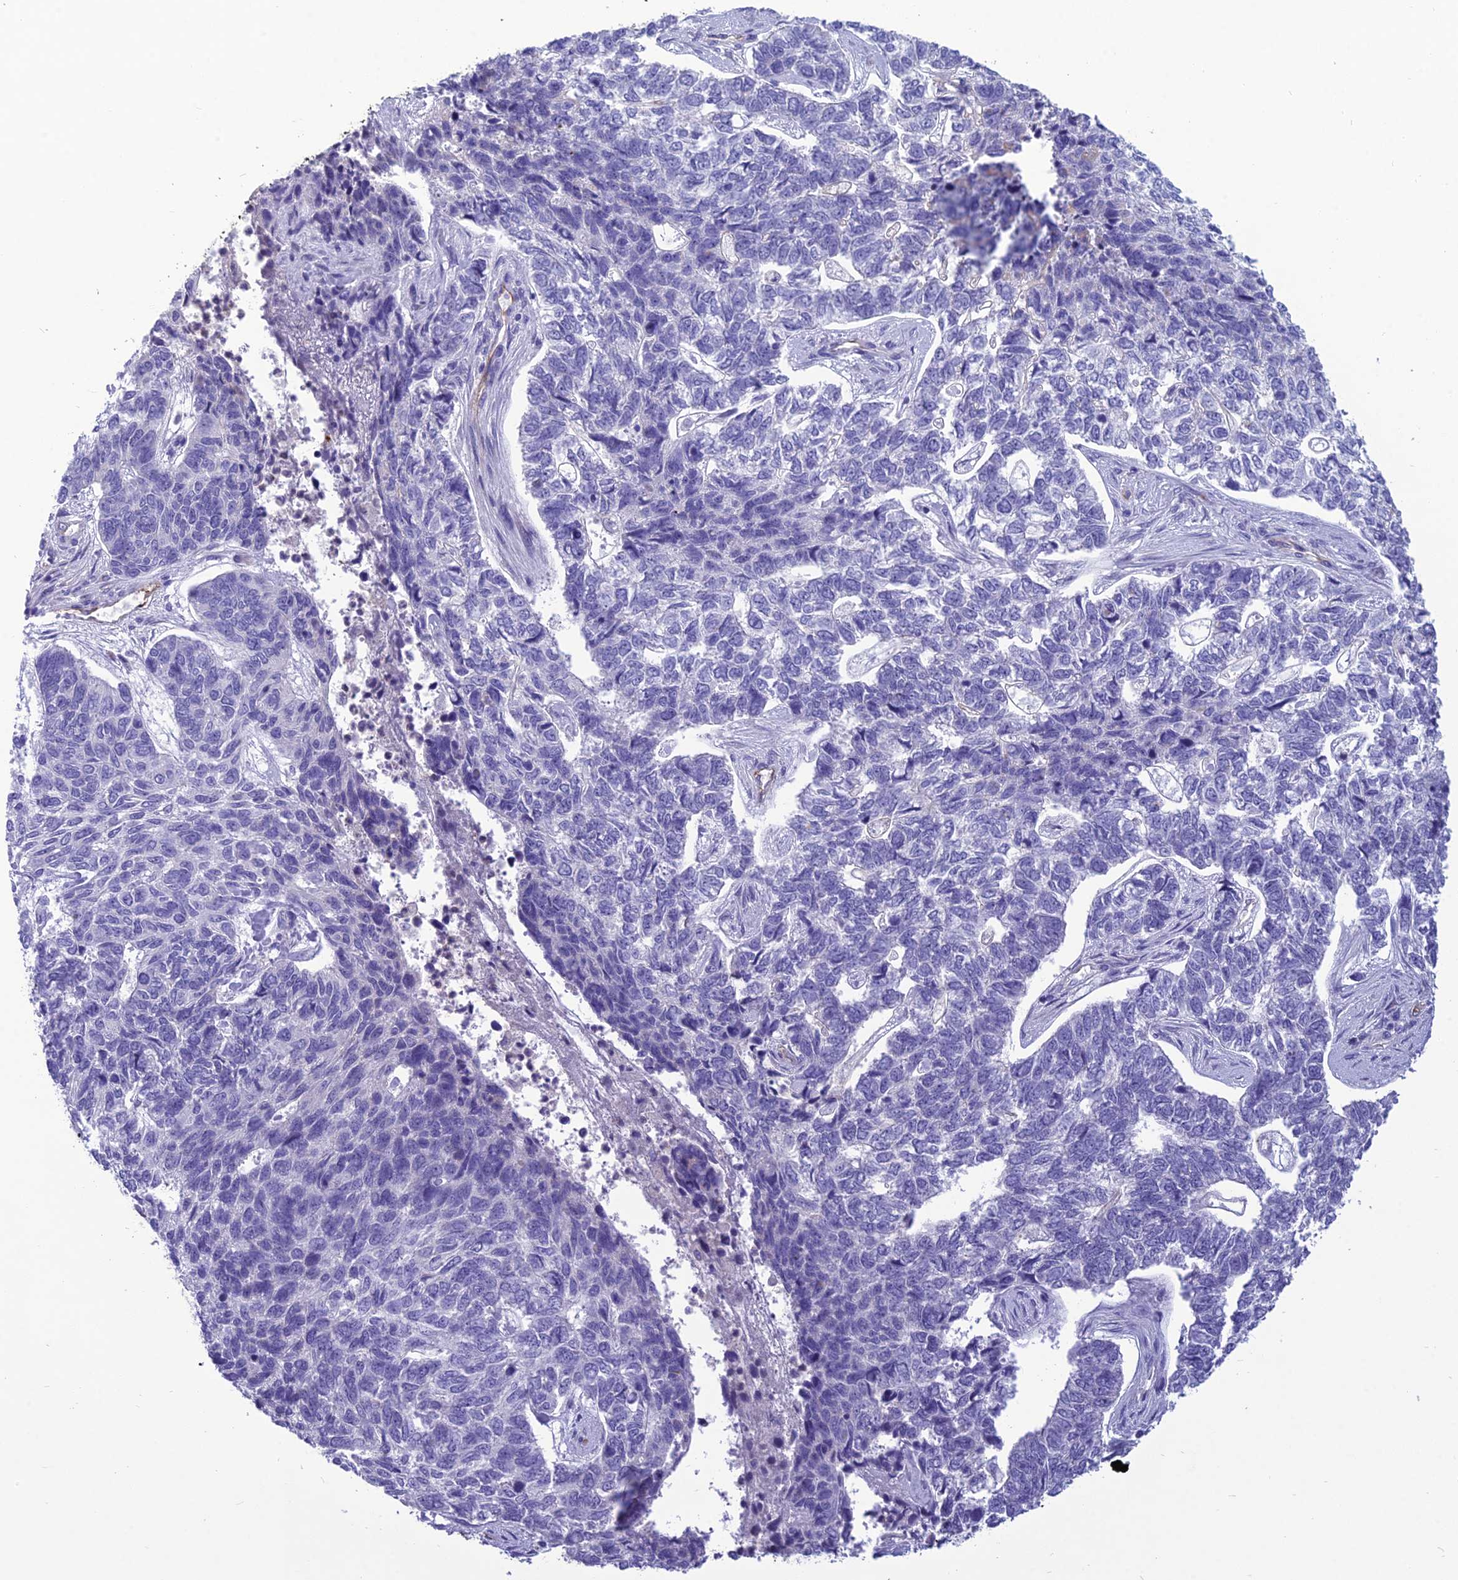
{"staining": {"intensity": "negative", "quantity": "none", "location": "none"}, "tissue": "skin cancer", "cell_type": "Tumor cells", "image_type": "cancer", "snomed": [{"axis": "morphology", "description": "Basal cell carcinoma"}, {"axis": "topography", "description": "Skin"}], "caption": "Immunohistochemical staining of skin cancer exhibits no significant staining in tumor cells. (Brightfield microscopy of DAB (3,3'-diaminobenzidine) immunohistochemistry (IHC) at high magnification).", "gene": "BBS7", "patient": {"sex": "female", "age": 65}}